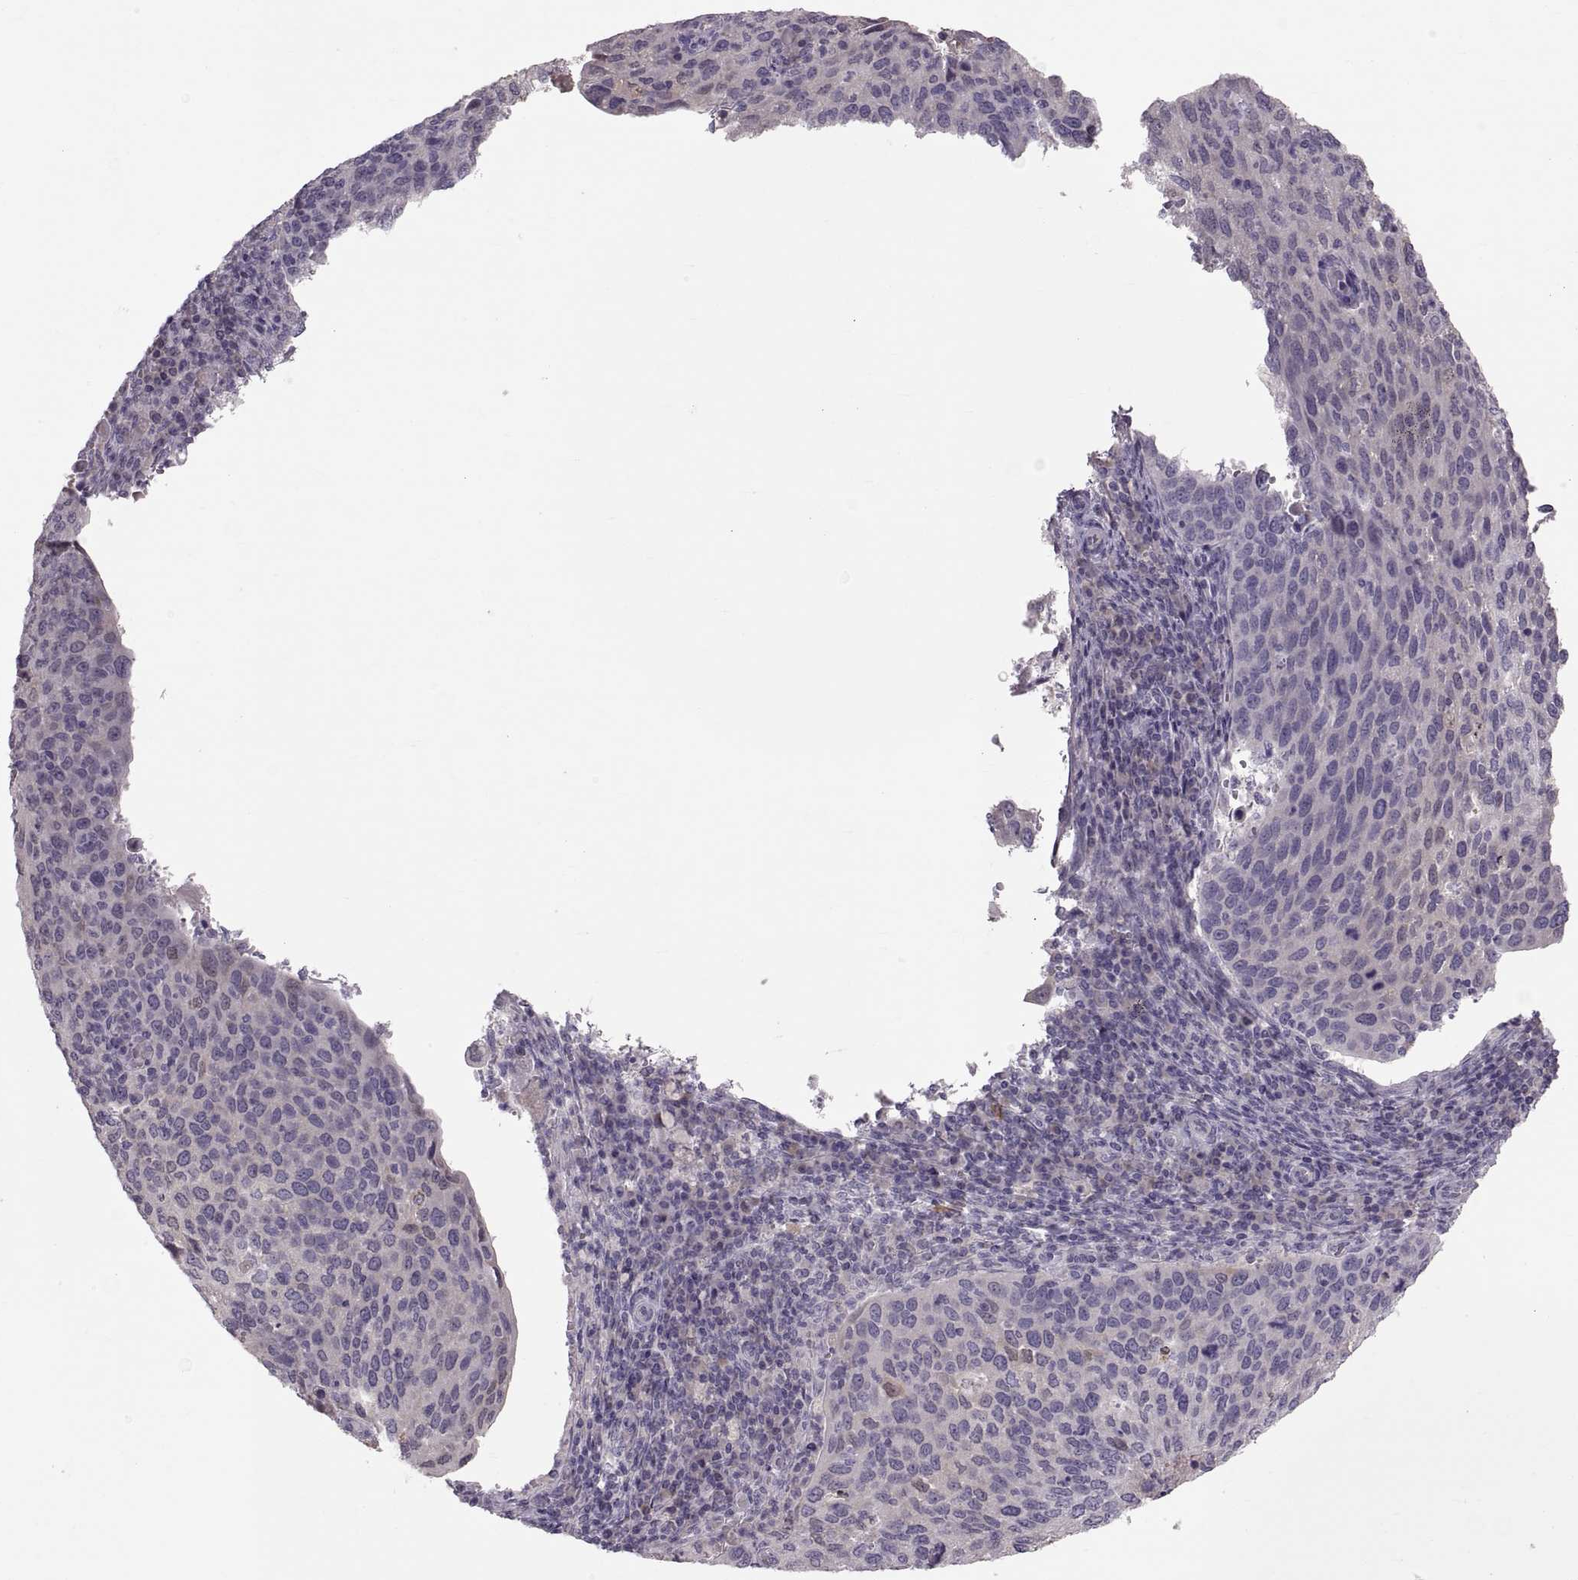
{"staining": {"intensity": "negative", "quantity": "none", "location": "none"}, "tissue": "cervical cancer", "cell_type": "Tumor cells", "image_type": "cancer", "snomed": [{"axis": "morphology", "description": "Squamous cell carcinoma, NOS"}, {"axis": "topography", "description": "Cervix"}], "caption": "This is an immunohistochemistry (IHC) photomicrograph of human cervical squamous cell carcinoma. There is no expression in tumor cells.", "gene": "WFDC8", "patient": {"sex": "female", "age": 54}}